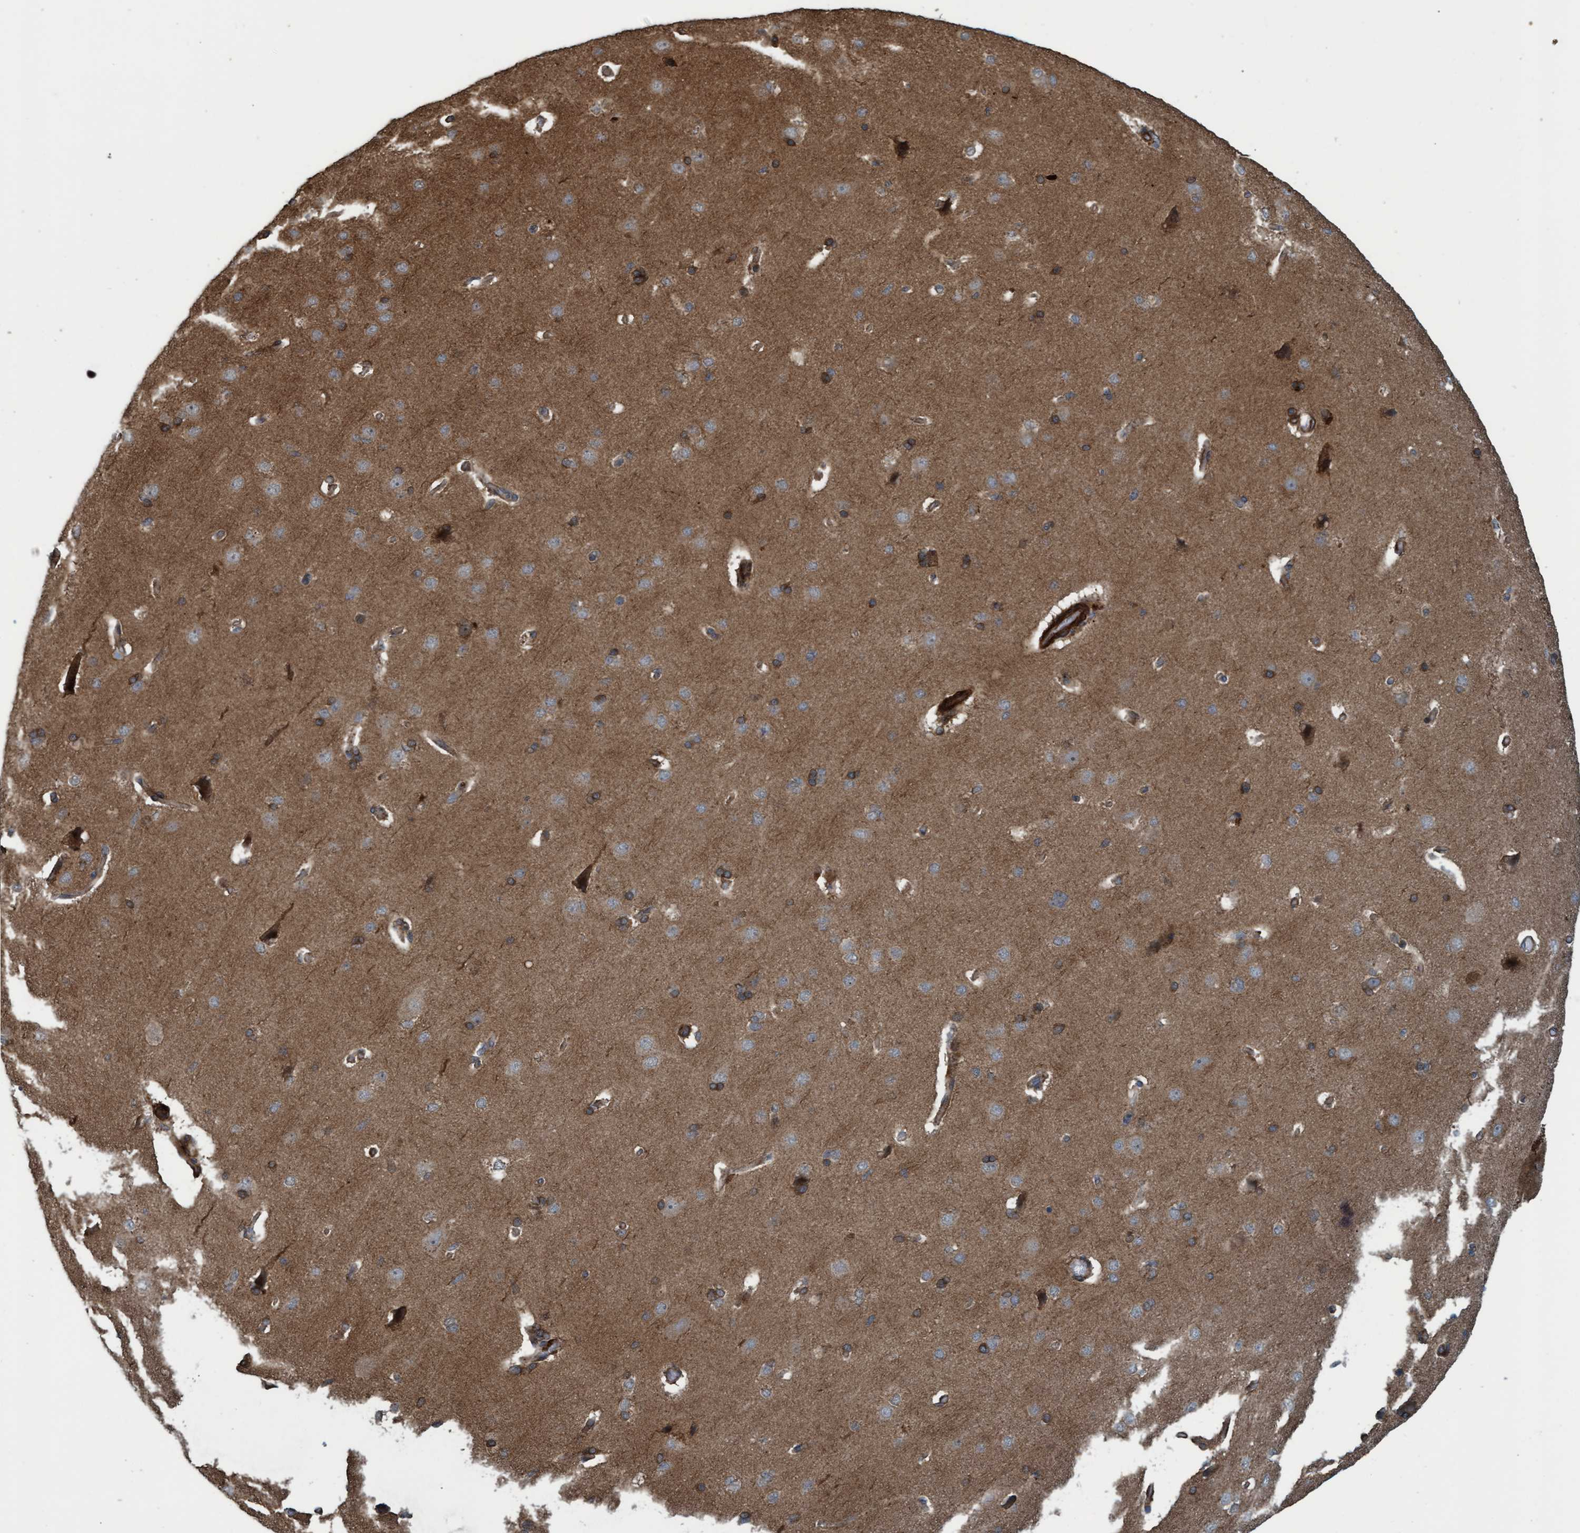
{"staining": {"intensity": "negative", "quantity": "none", "location": "none"}, "tissue": "cerebral cortex", "cell_type": "Endothelial cells", "image_type": "normal", "snomed": [{"axis": "morphology", "description": "Normal tissue, NOS"}, {"axis": "topography", "description": "Cerebral cortex"}], "caption": "This is an immunohistochemistry photomicrograph of benign cerebral cortex. There is no staining in endothelial cells.", "gene": "GGT6", "patient": {"sex": "male", "age": 62}}